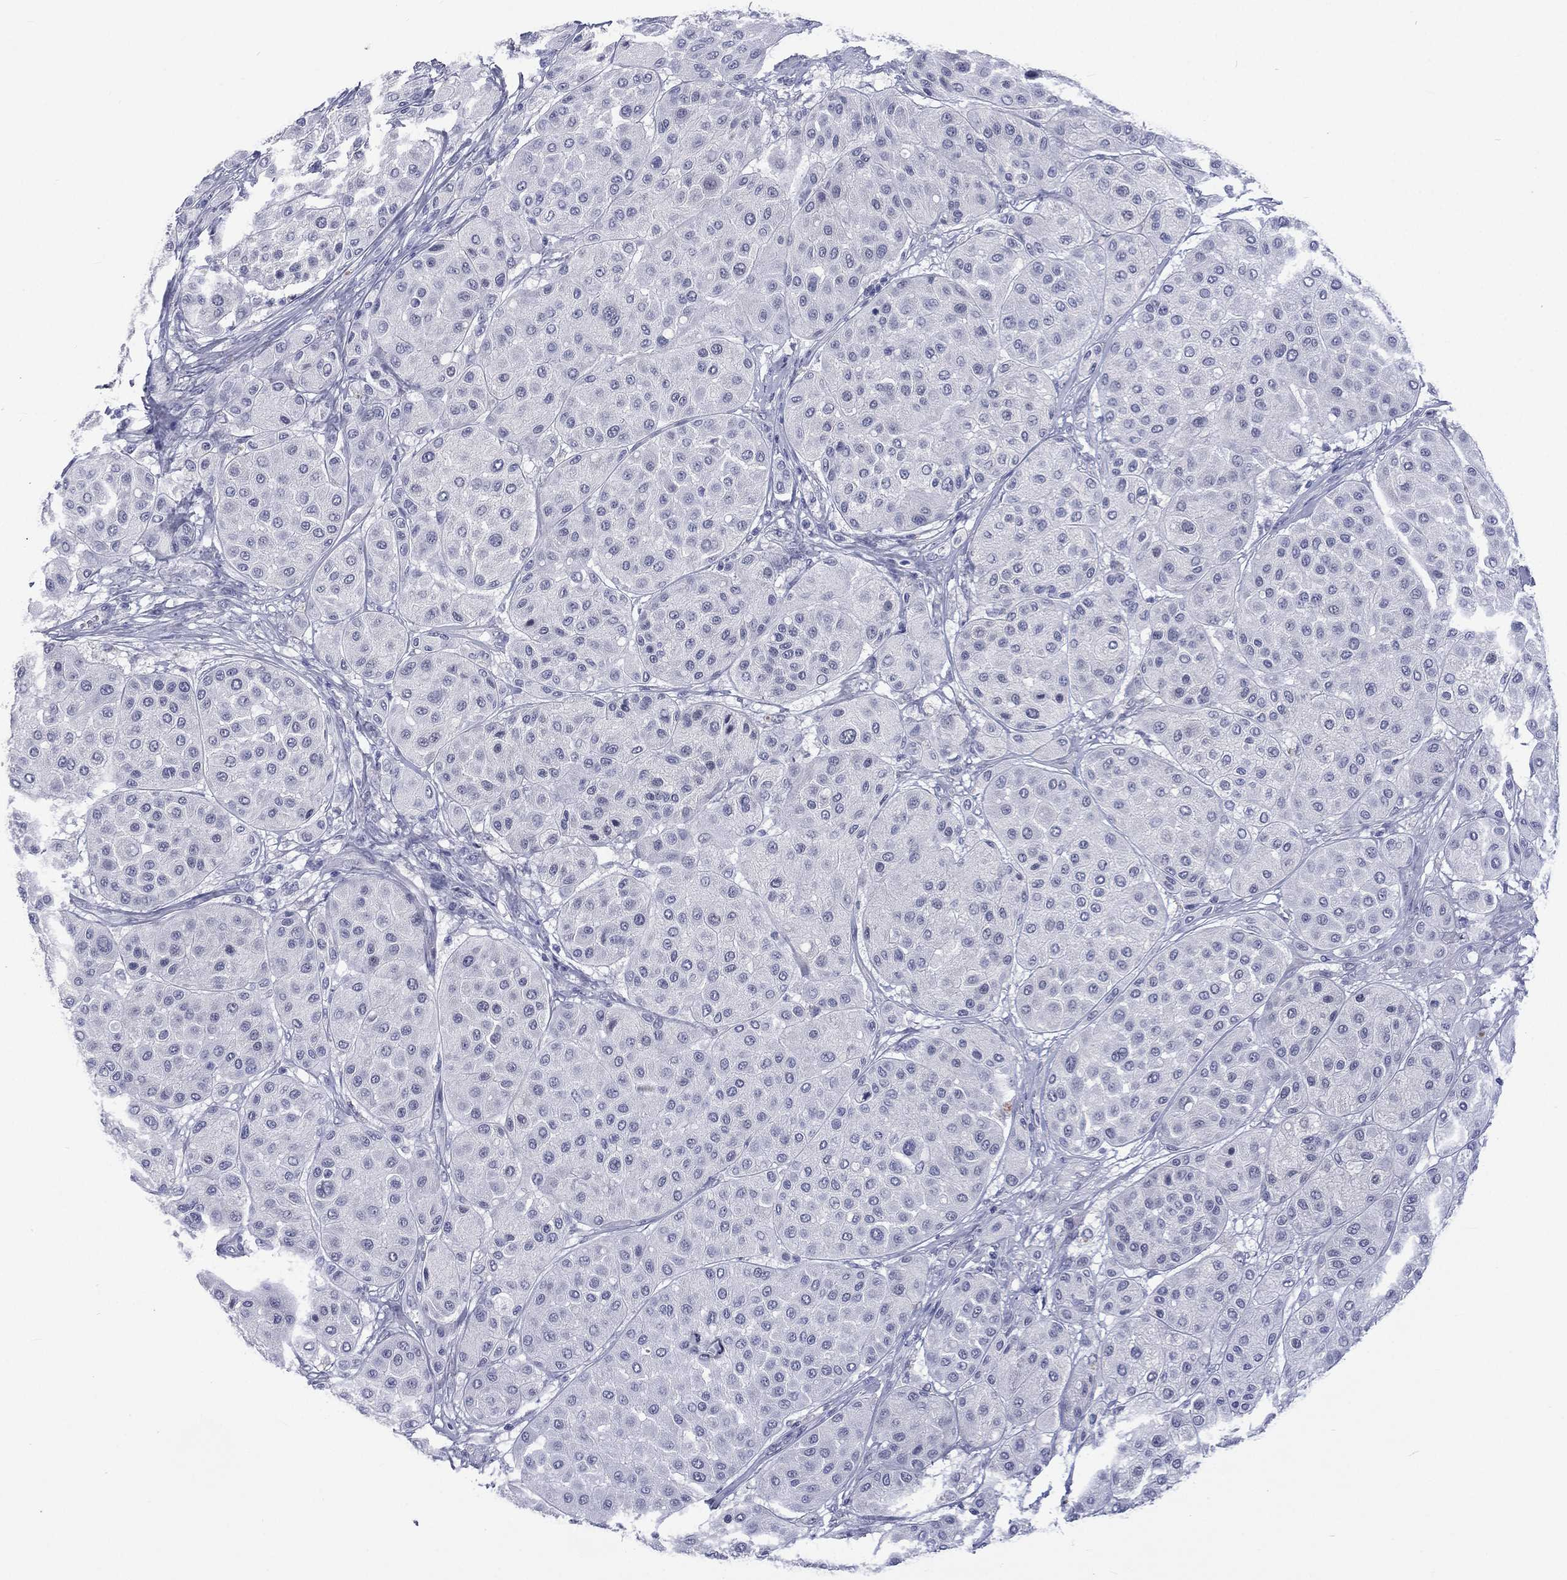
{"staining": {"intensity": "negative", "quantity": "none", "location": "none"}, "tissue": "melanoma", "cell_type": "Tumor cells", "image_type": "cancer", "snomed": [{"axis": "morphology", "description": "Malignant melanoma, Metastatic site"}, {"axis": "topography", "description": "Smooth muscle"}], "caption": "Immunohistochemical staining of melanoma displays no significant positivity in tumor cells. Nuclei are stained in blue.", "gene": "SSX1", "patient": {"sex": "male", "age": 41}}